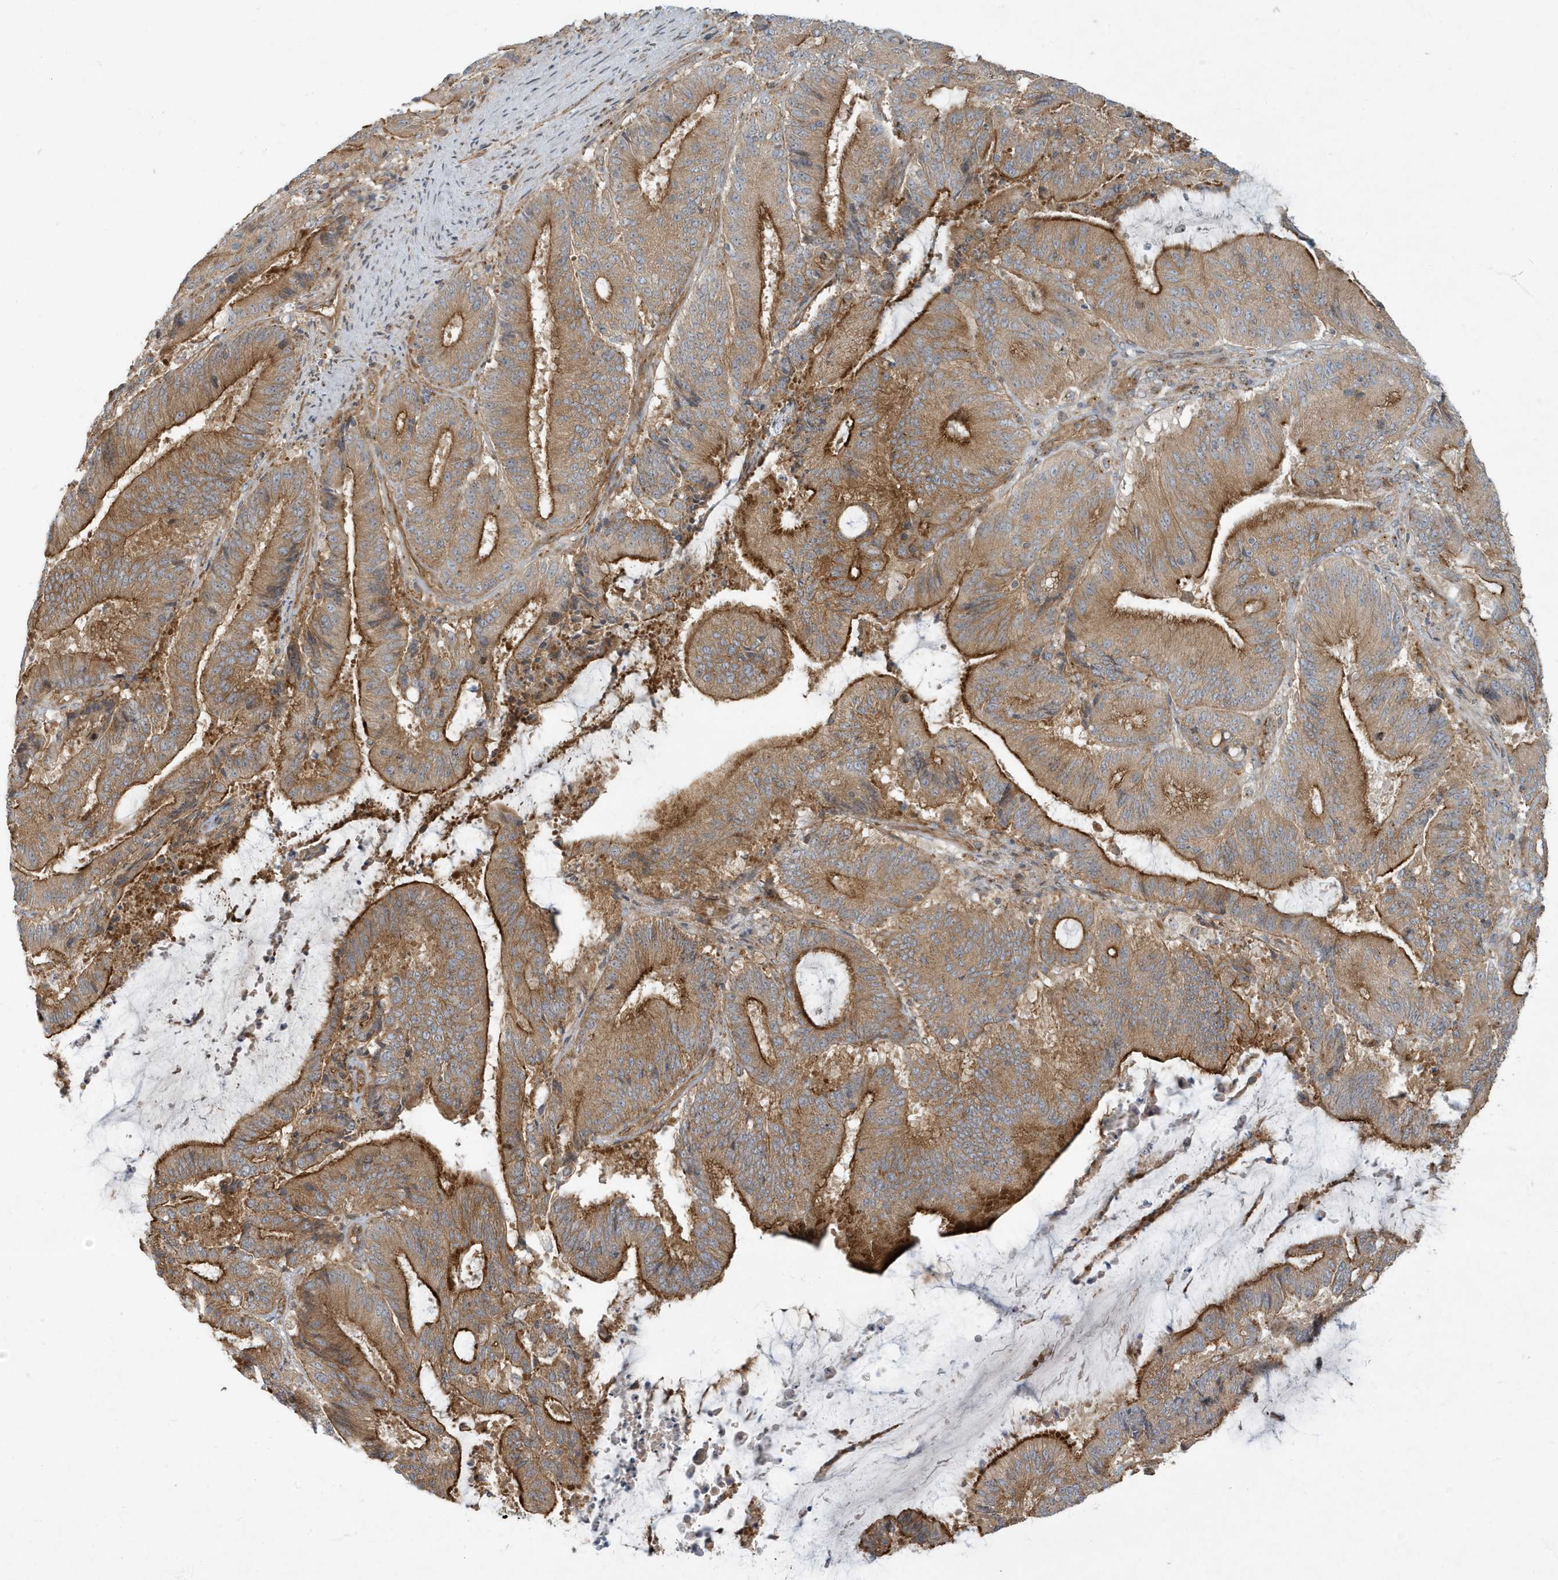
{"staining": {"intensity": "moderate", "quantity": ">75%", "location": "cytoplasmic/membranous"}, "tissue": "liver cancer", "cell_type": "Tumor cells", "image_type": "cancer", "snomed": [{"axis": "morphology", "description": "Normal tissue, NOS"}, {"axis": "morphology", "description": "Cholangiocarcinoma"}, {"axis": "topography", "description": "Liver"}, {"axis": "topography", "description": "Peripheral nerve tissue"}], "caption": "Immunohistochemistry photomicrograph of neoplastic tissue: liver cancer (cholangiocarcinoma) stained using immunohistochemistry demonstrates medium levels of moderate protein expression localized specifically in the cytoplasmic/membranous of tumor cells, appearing as a cytoplasmic/membranous brown color.", "gene": "ATP23", "patient": {"sex": "female", "age": 73}}